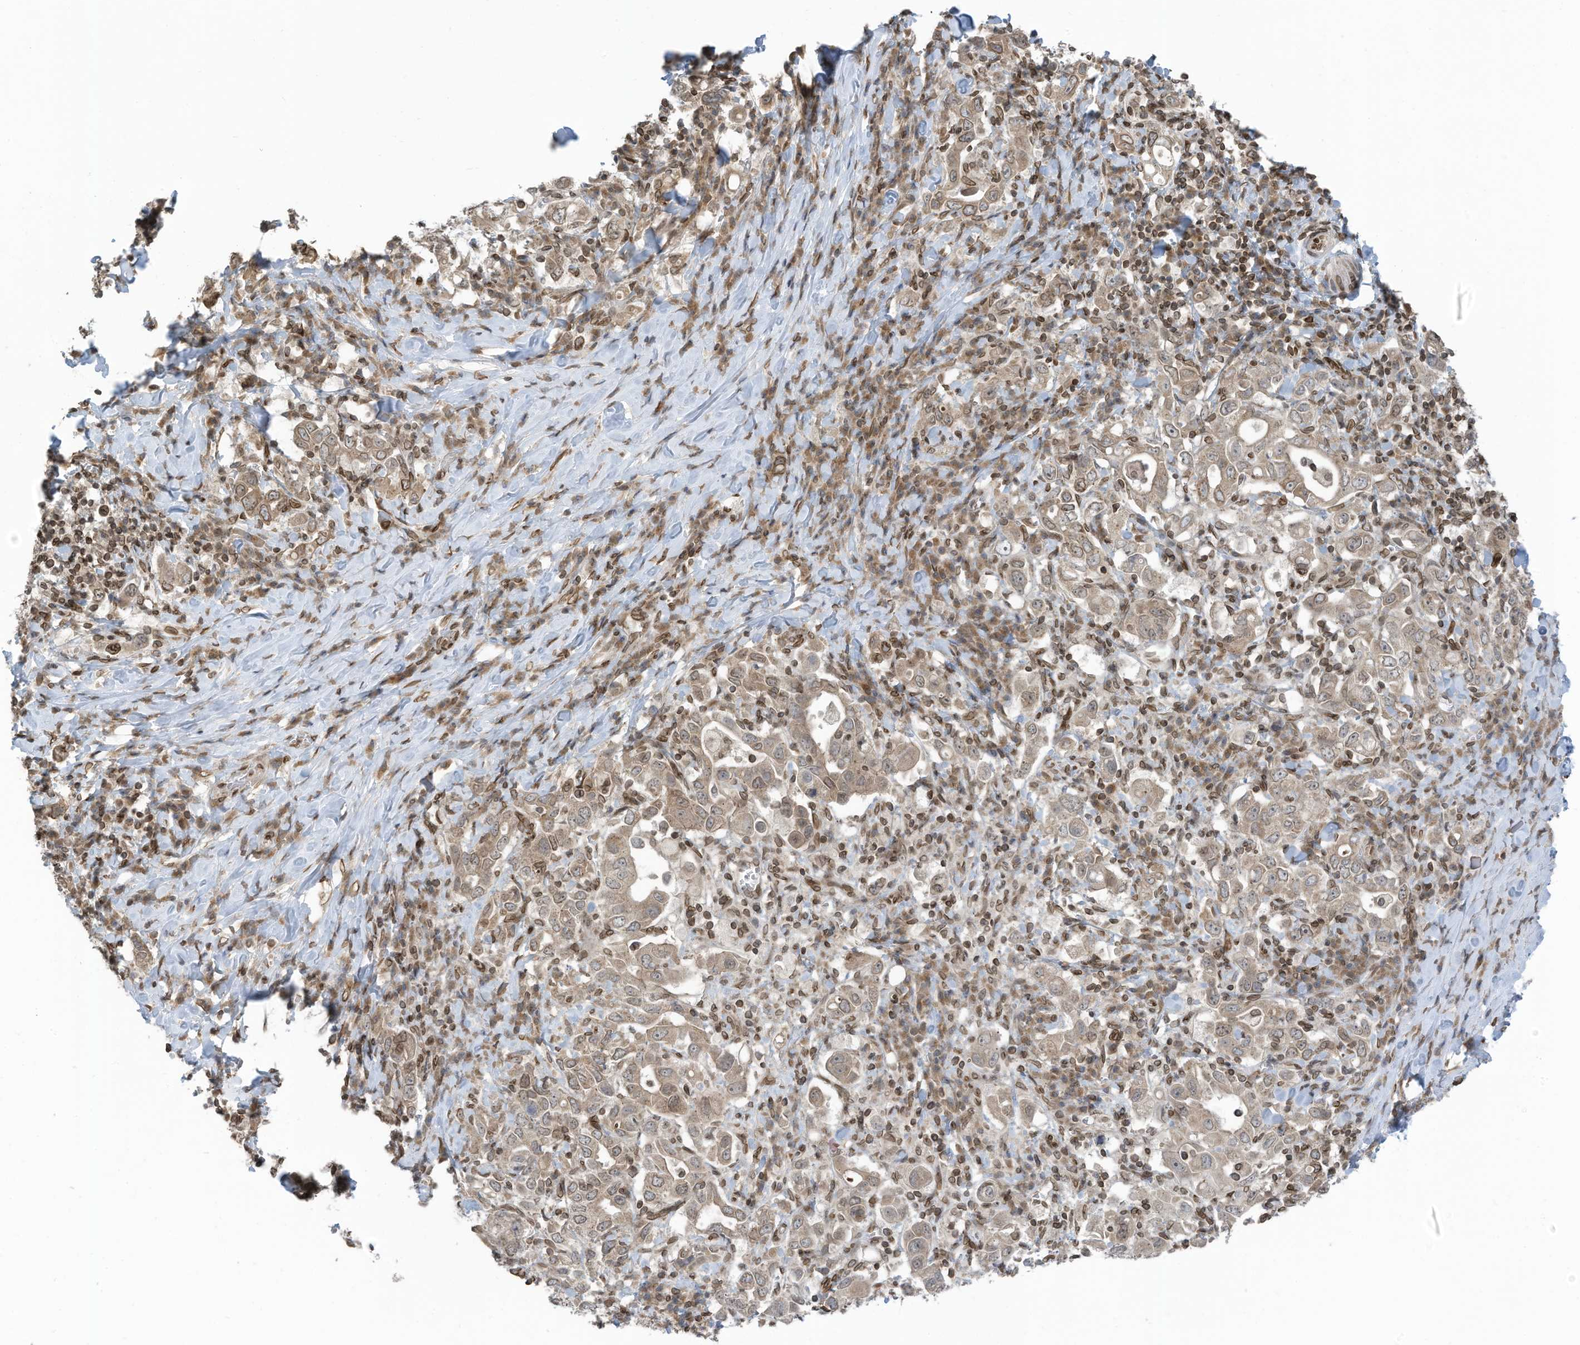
{"staining": {"intensity": "weak", "quantity": ">75%", "location": "cytoplasmic/membranous,nuclear"}, "tissue": "stomach cancer", "cell_type": "Tumor cells", "image_type": "cancer", "snomed": [{"axis": "morphology", "description": "Adenocarcinoma, NOS"}, {"axis": "topography", "description": "Stomach, upper"}], "caption": "DAB (3,3'-diaminobenzidine) immunohistochemical staining of human stomach cancer exhibits weak cytoplasmic/membranous and nuclear protein expression in about >75% of tumor cells.", "gene": "RABL3", "patient": {"sex": "male", "age": 62}}